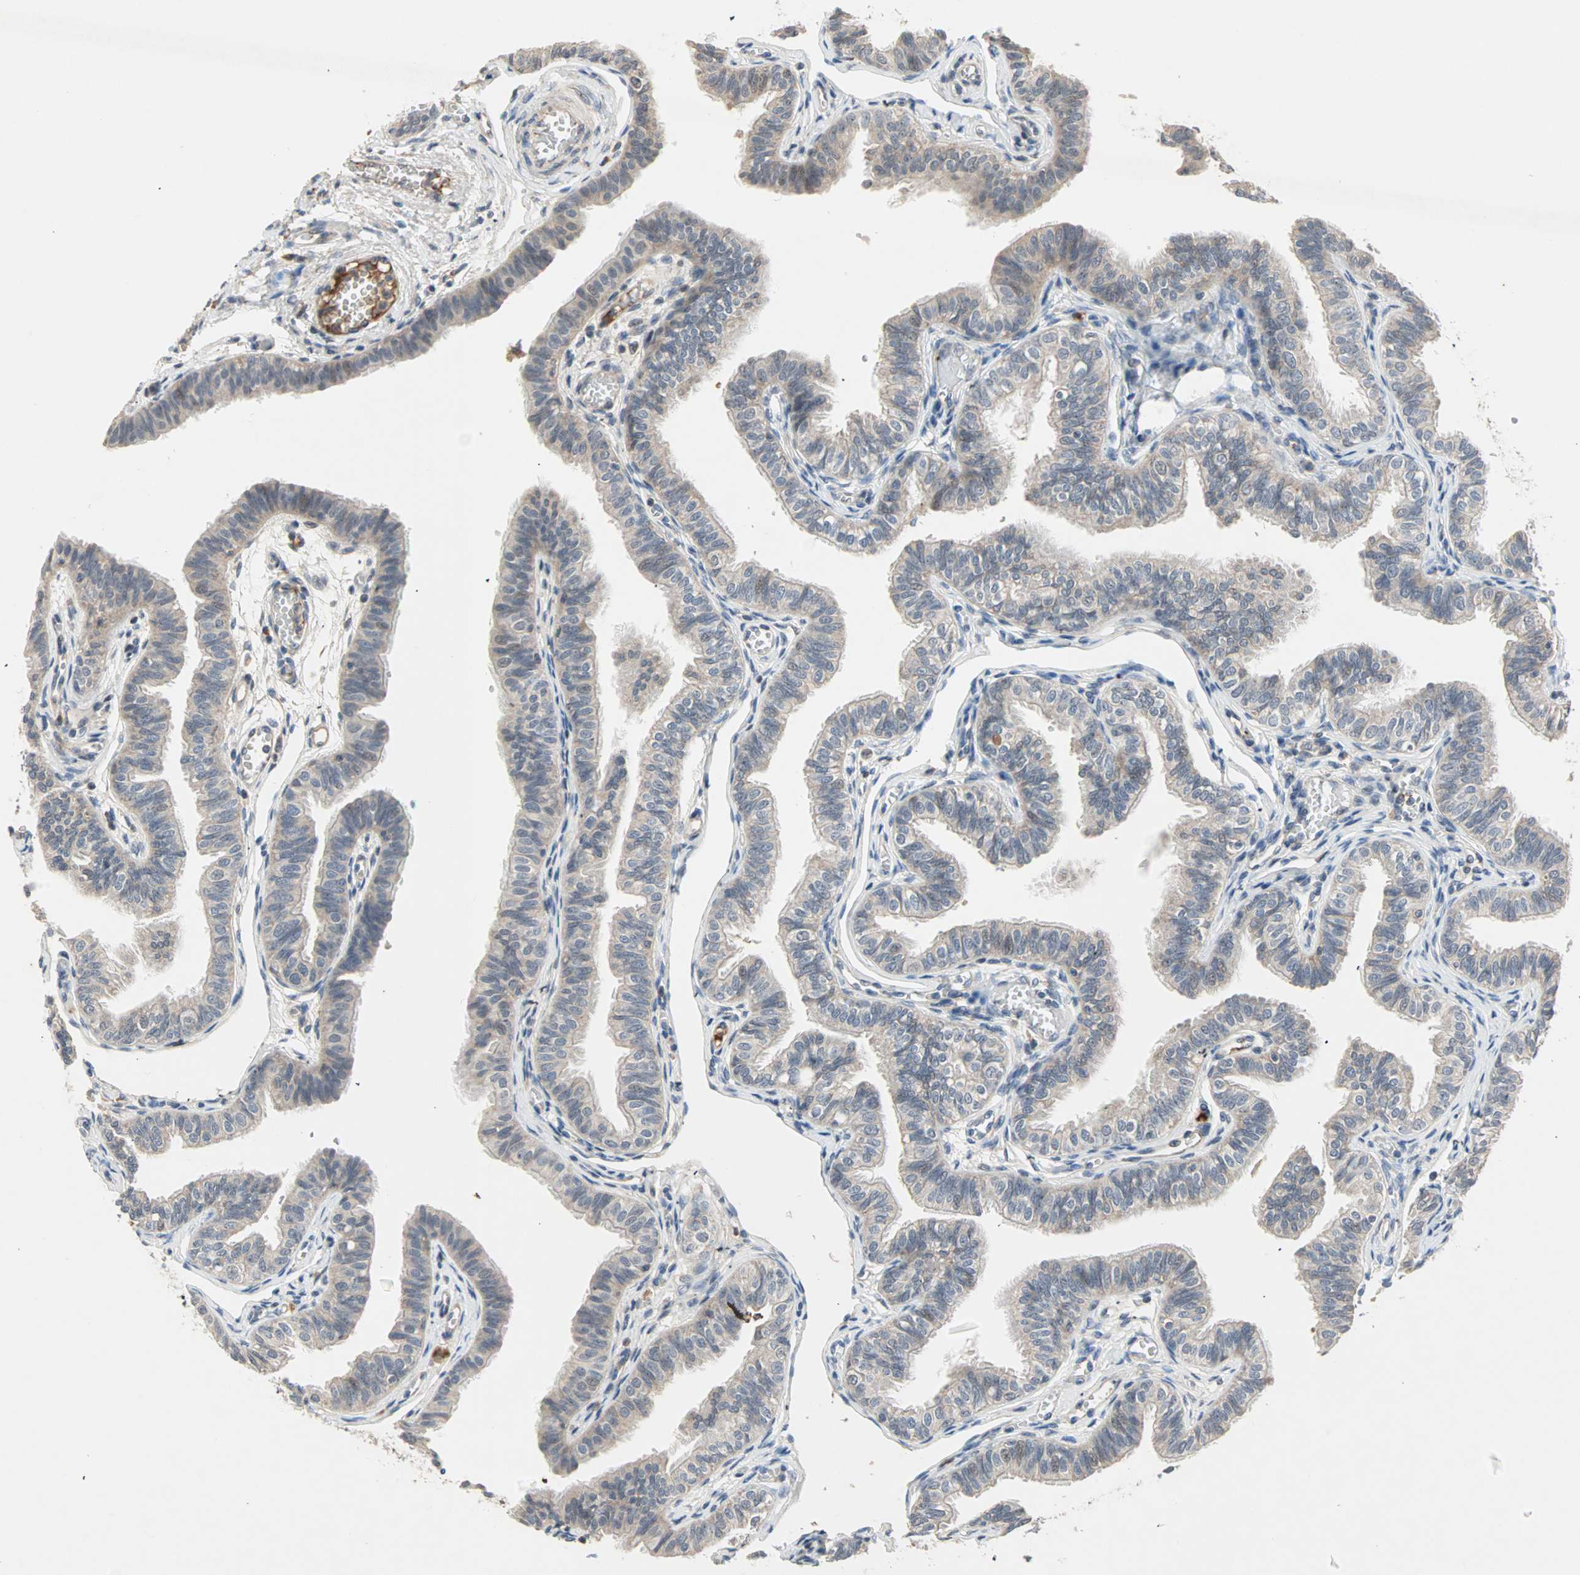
{"staining": {"intensity": "weak", "quantity": "25%-75%", "location": "cytoplasmic/membranous"}, "tissue": "fallopian tube", "cell_type": "Glandular cells", "image_type": "normal", "snomed": [{"axis": "morphology", "description": "Normal tissue, NOS"}, {"axis": "morphology", "description": "Dermoid, NOS"}, {"axis": "topography", "description": "Fallopian tube"}], "caption": "Normal fallopian tube reveals weak cytoplasmic/membranous positivity in approximately 25%-75% of glandular cells.", "gene": "PROS1", "patient": {"sex": "female", "age": 33}}